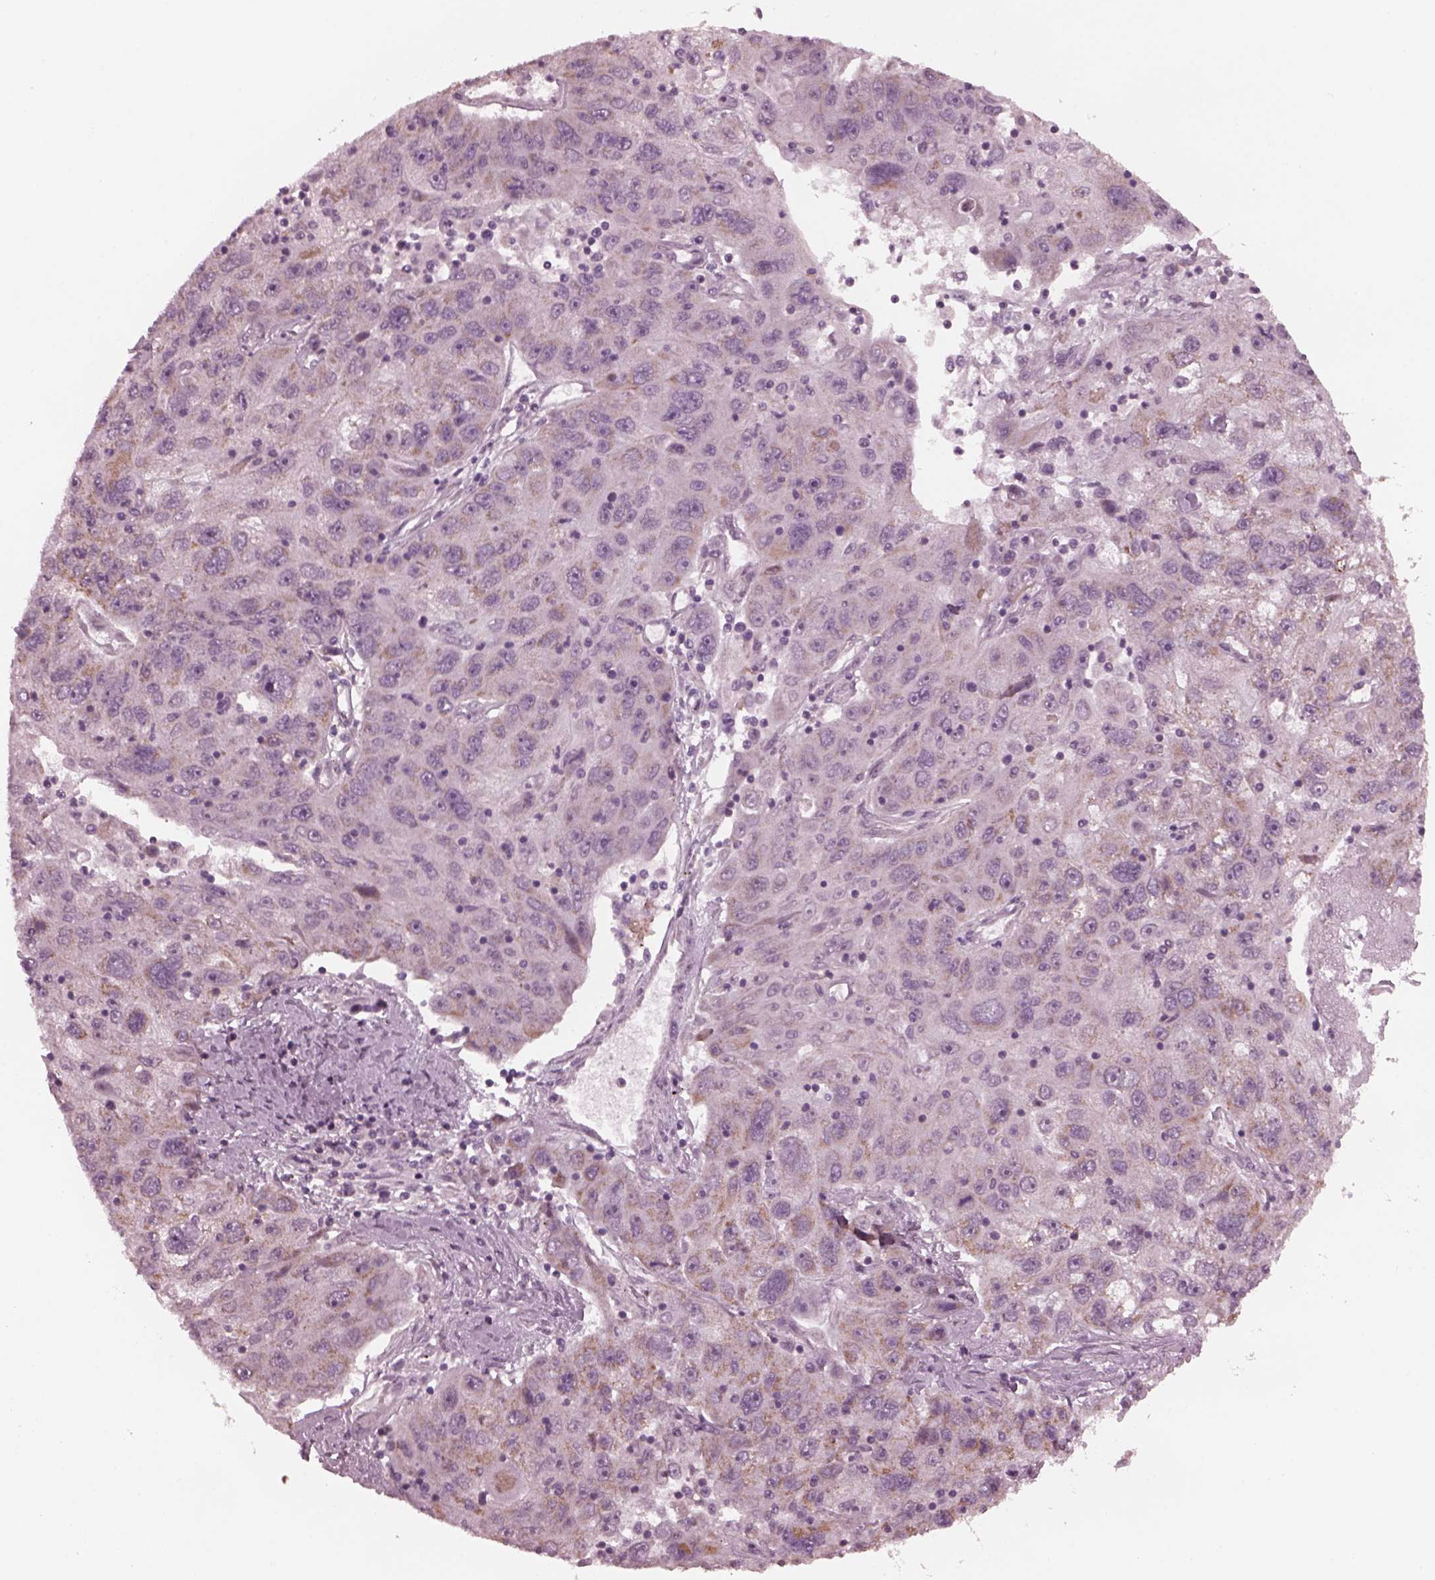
{"staining": {"intensity": "moderate", "quantity": "<25%", "location": "cytoplasmic/membranous"}, "tissue": "stomach cancer", "cell_type": "Tumor cells", "image_type": "cancer", "snomed": [{"axis": "morphology", "description": "Adenocarcinoma, NOS"}, {"axis": "topography", "description": "Stomach"}], "caption": "Protein positivity by IHC demonstrates moderate cytoplasmic/membranous expression in approximately <25% of tumor cells in stomach cancer (adenocarcinoma).", "gene": "CELSR3", "patient": {"sex": "male", "age": 56}}